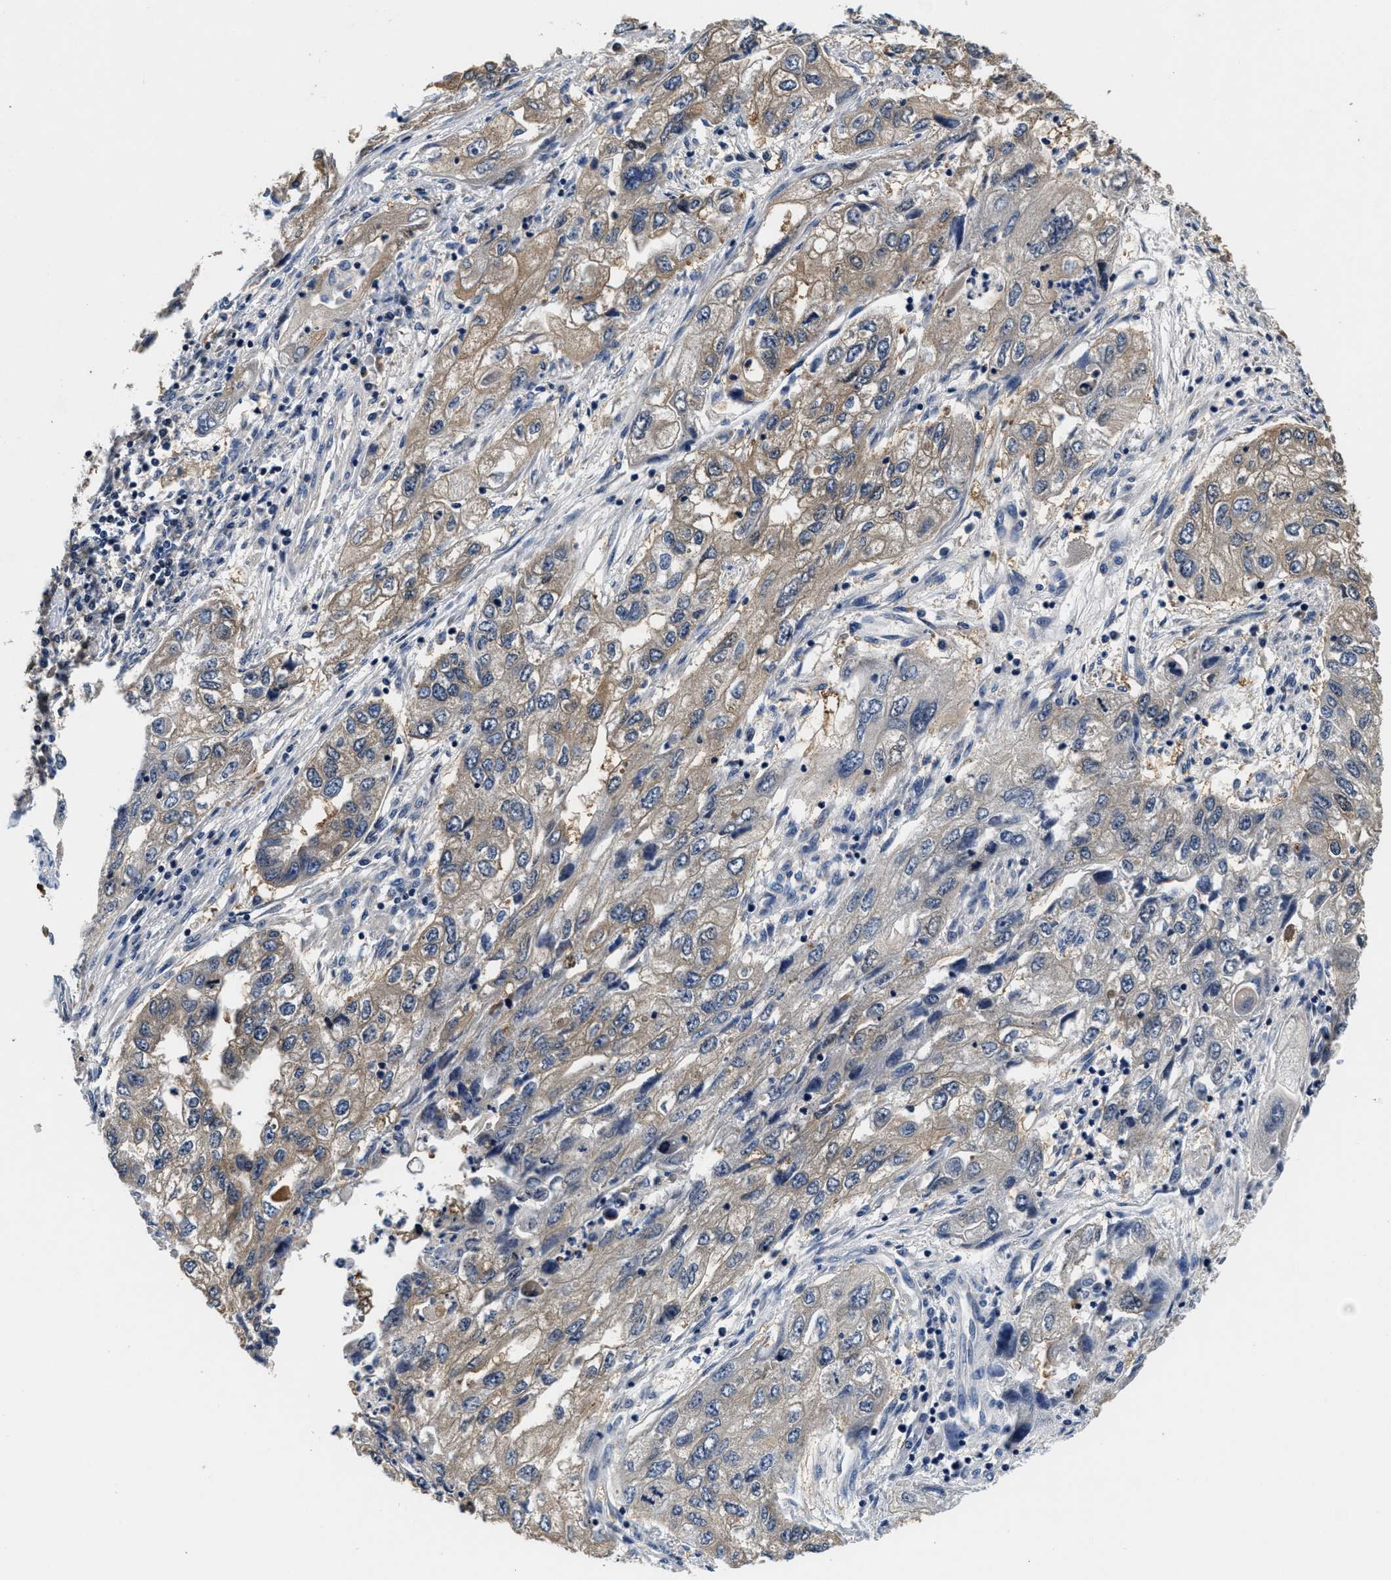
{"staining": {"intensity": "weak", "quantity": ">75%", "location": "cytoplasmic/membranous"}, "tissue": "endometrial cancer", "cell_type": "Tumor cells", "image_type": "cancer", "snomed": [{"axis": "morphology", "description": "Adenocarcinoma, NOS"}, {"axis": "topography", "description": "Endometrium"}], "caption": "IHC image of endometrial cancer stained for a protein (brown), which displays low levels of weak cytoplasmic/membranous positivity in approximately >75% of tumor cells.", "gene": "PHPT1", "patient": {"sex": "female", "age": 49}}